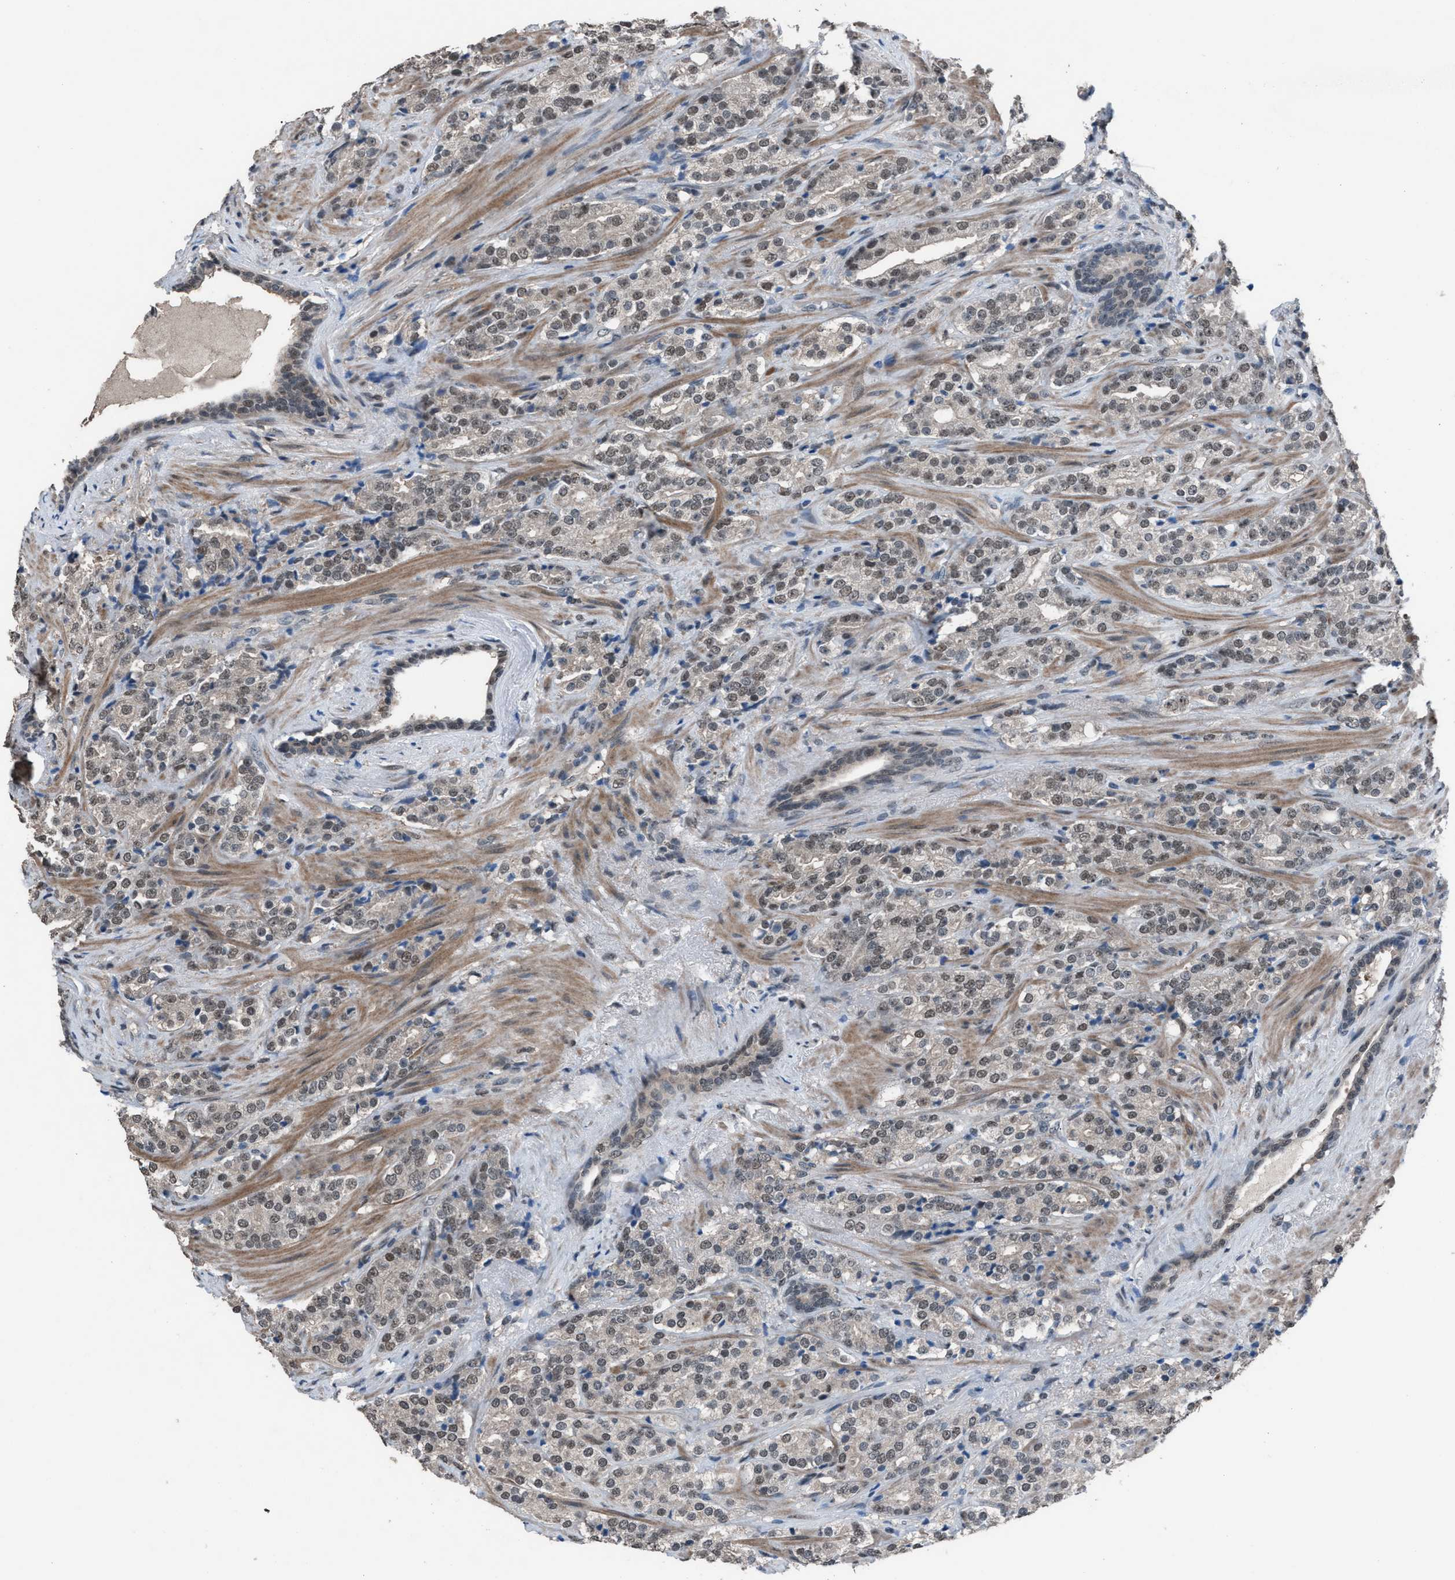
{"staining": {"intensity": "weak", "quantity": ">75%", "location": "cytoplasmic/membranous,nuclear"}, "tissue": "prostate cancer", "cell_type": "Tumor cells", "image_type": "cancer", "snomed": [{"axis": "morphology", "description": "Adenocarcinoma, High grade"}, {"axis": "topography", "description": "Prostate"}], "caption": "The micrograph demonstrates staining of high-grade adenocarcinoma (prostate), revealing weak cytoplasmic/membranous and nuclear protein staining (brown color) within tumor cells.", "gene": "ZNF276", "patient": {"sex": "male", "age": 71}}